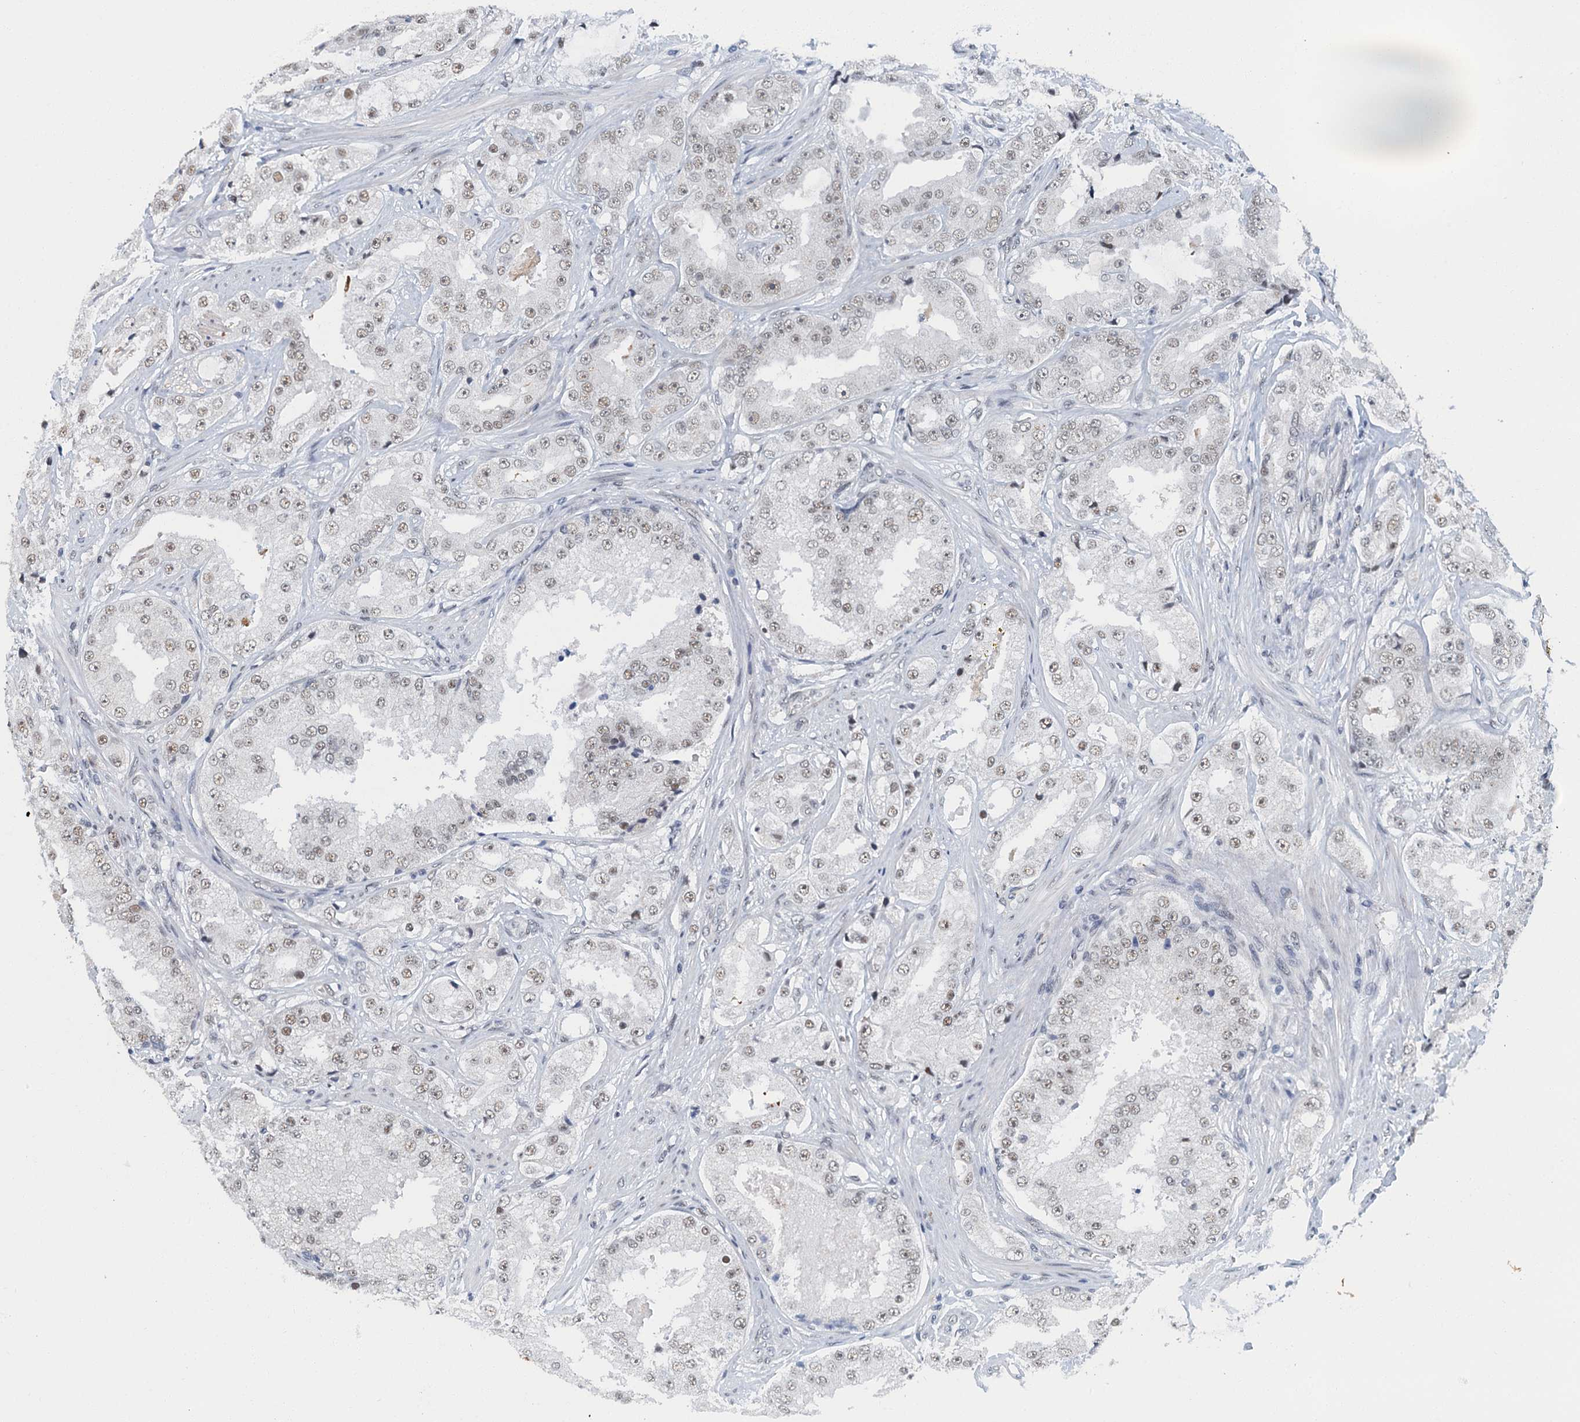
{"staining": {"intensity": "weak", "quantity": "25%-75%", "location": "nuclear"}, "tissue": "prostate cancer", "cell_type": "Tumor cells", "image_type": "cancer", "snomed": [{"axis": "morphology", "description": "Adenocarcinoma, High grade"}, {"axis": "topography", "description": "Prostate"}], "caption": "Adenocarcinoma (high-grade) (prostate) was stained to show a protein in brown. There is low levels of weak nuclear expression in approximately 25%-75% of tumor cells. The staining is performed using DAB brown chromogen to label protein expression. The nuclei are counter-stained blue using hematoxylin.", "gene": "GADL1", "patient": {"sex": "male", "age": 73}}